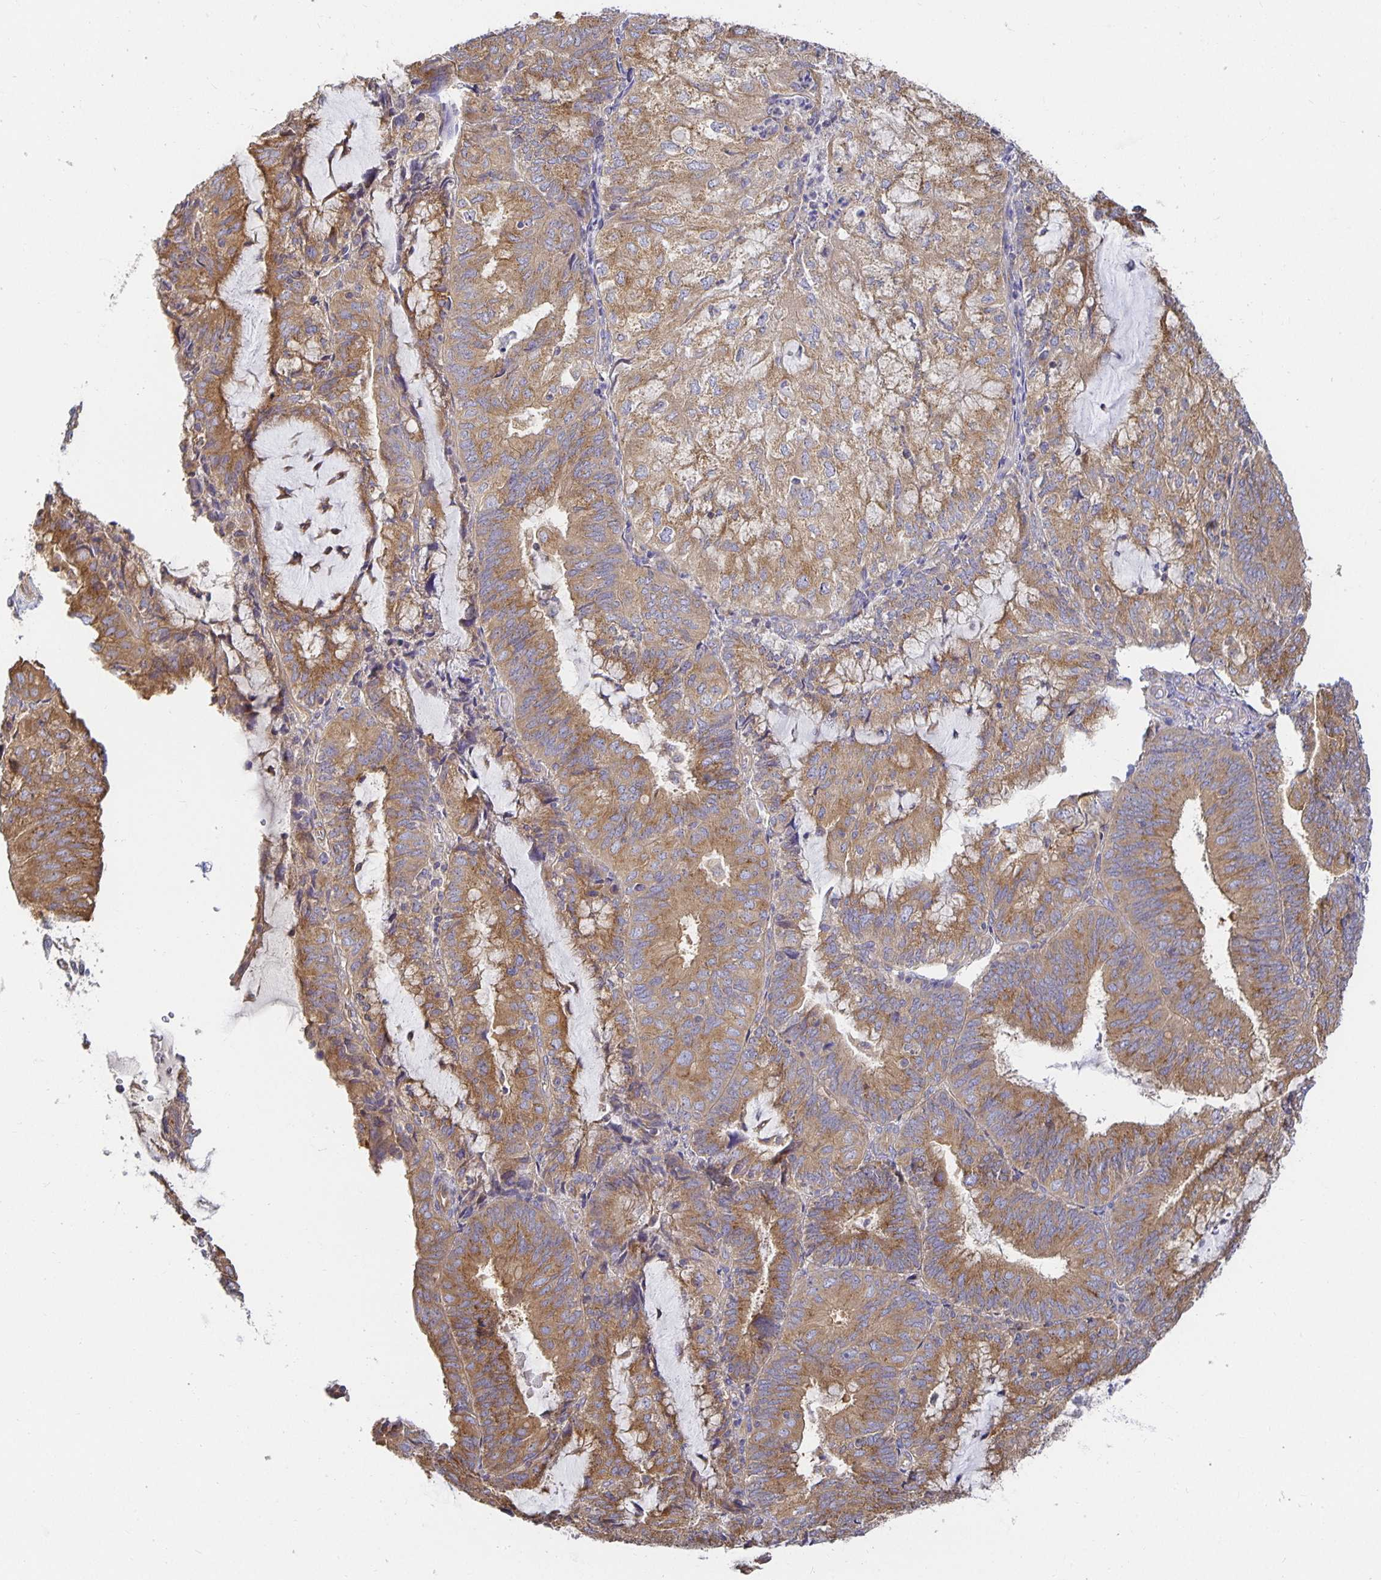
{"staining": {"intensity": "moderate", "quantity": ">75%", "location": "cytoplasmic/membranous"}, "tissue": "endometrial cancer", "cell_type": "Tumor cells", "image_type": "cancer", "snomed": [{"axis": "morphology", "description": "Adenocarcinoma, NOS"}, {"axis": "topography", "description": "Endometrium"}], "caption": "Immunohistochemical staining of human endometrial cancer (adenocarcinoma) displays medium levels of moderate cytoplasmic/membranous protein positivity in approximately >75% of tumor cells.", "gene": "USO1", "patient": {"sex": "female", "age": 81}}